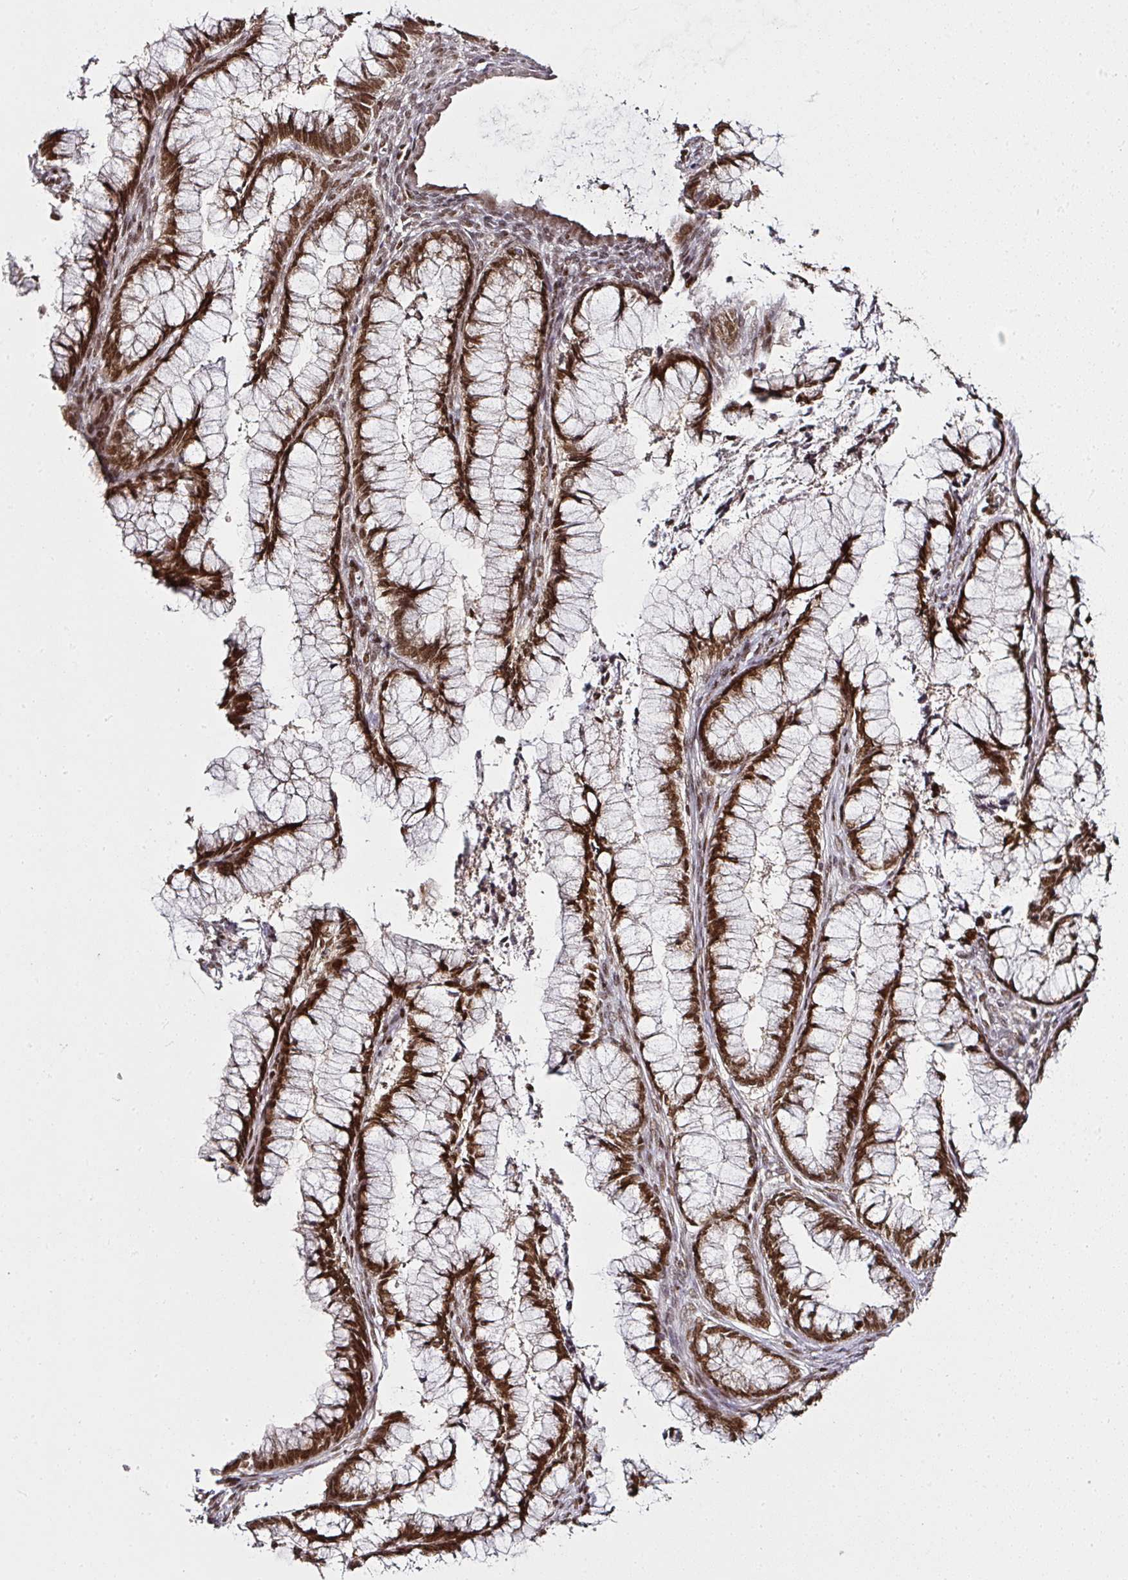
{"staining": {"intensity": "moderate", "quantity": ">75%", "location": "nuclear"}, "tissue": "cervical cancer", "cell_type": "Tumor cells", "image_type": "cancer", "snomed": [{"axis": "morphology", "description": "Adenocarcinoma, NOS"}, {"axis": "topography", "description": "Cervix"}], "caption": "The image demonstrates a brown stain indicating the presence of a protein in the nuclear of tumor cells in cervical cancer.", "gene": "GPRIN2", "patient": {"sex": "female", "age": 44}}